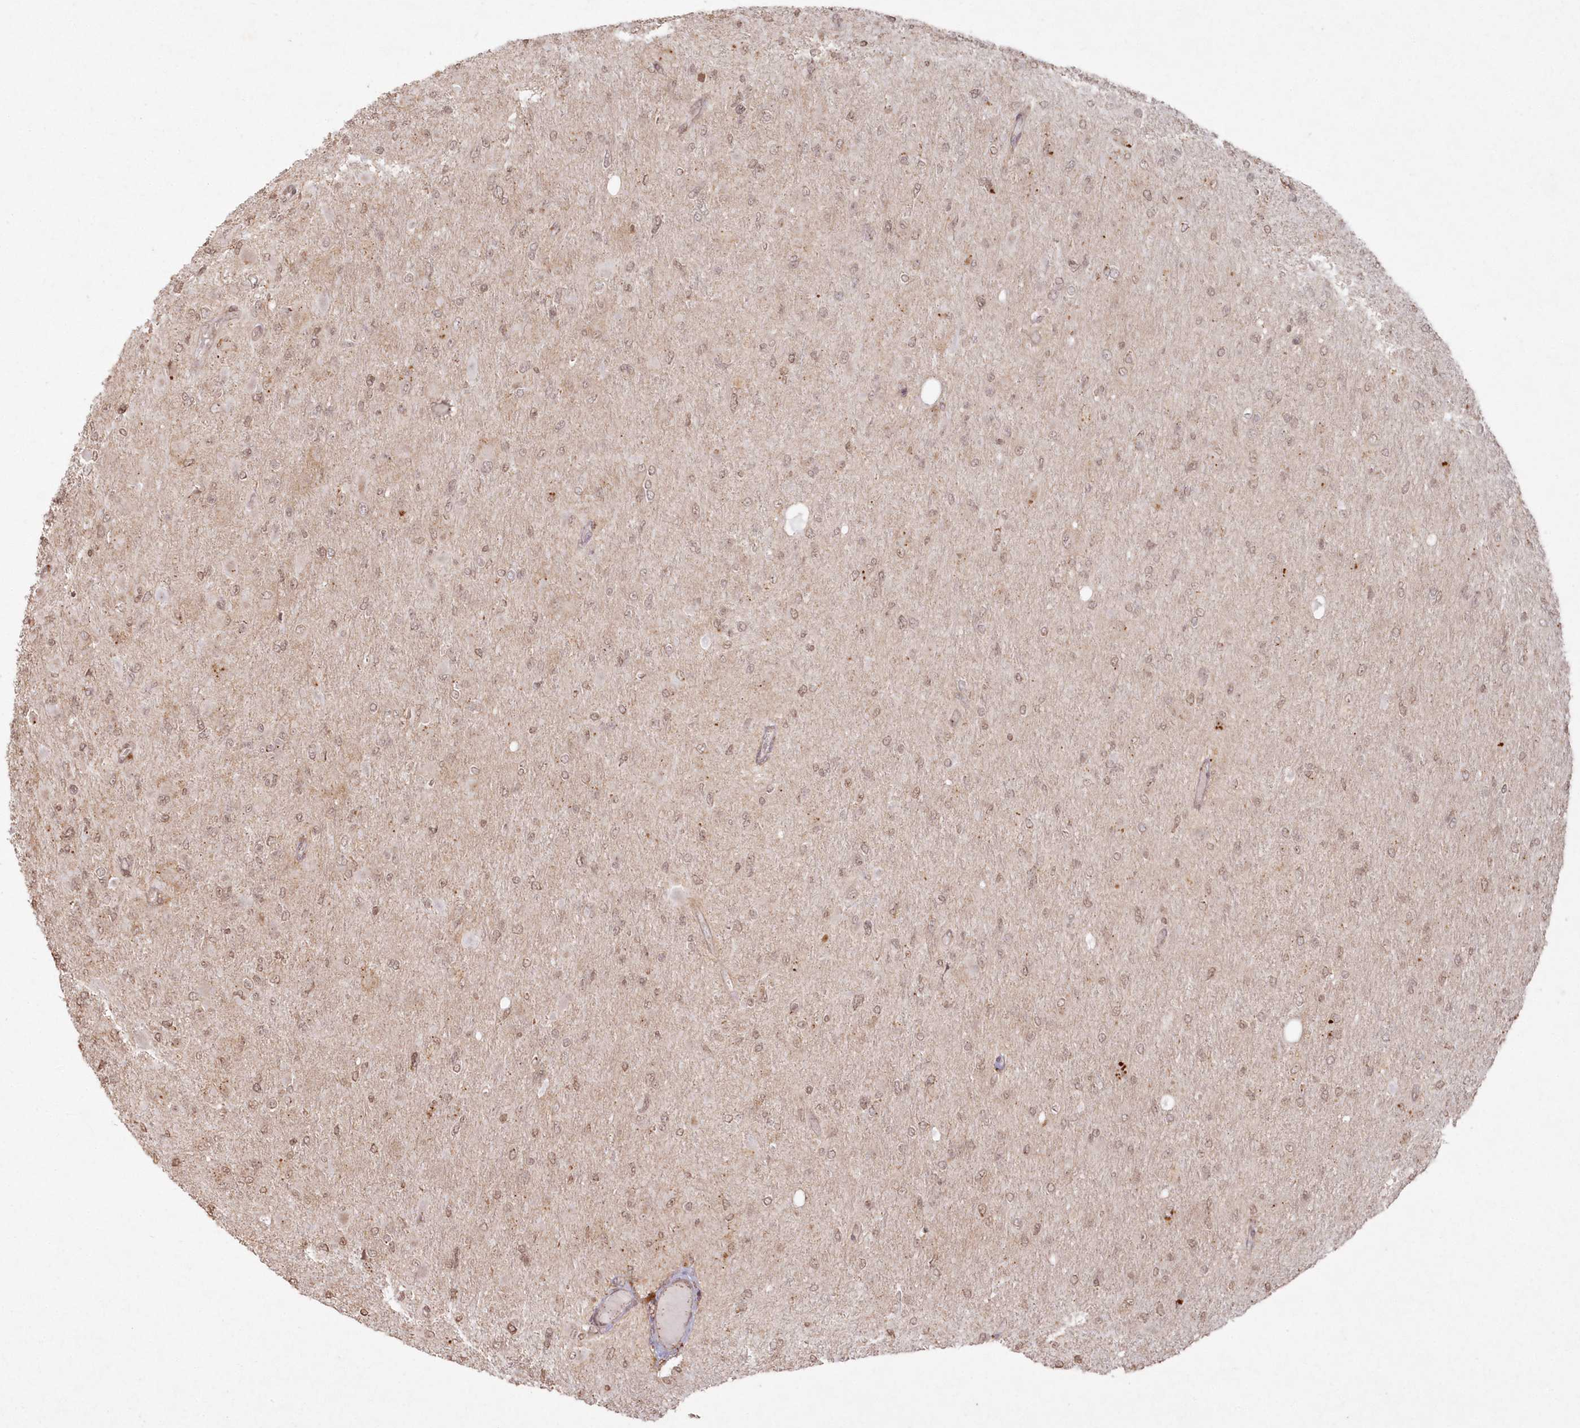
{"staining": {"intensity": "weak", "quantity": "25%-75%", "location": "nuclear"}, "tissue": "glioma", "cell_type": "Tumor cells", "image_type": "cancer", "snomed": [{"axis": "morphology", "description": "Glioma, malignant, High grade"}, {"axis": "topography", "description": "Cerebral cortex"}], "caption": "Protein positivity by immunohistochemistry exhibits weak nuclear staining in approximately 25%-75% of tumor cells in malignant glioma (high-grade). The staining was performed using DAB (3,3'-diaminobenzidine) to visualize the protein expression in brown, while the nuclei were stained in blue with hematoxylin (Magnification: 20x).", "gene": "ARSB", "patient": {"sex": "female", "age": 36}}